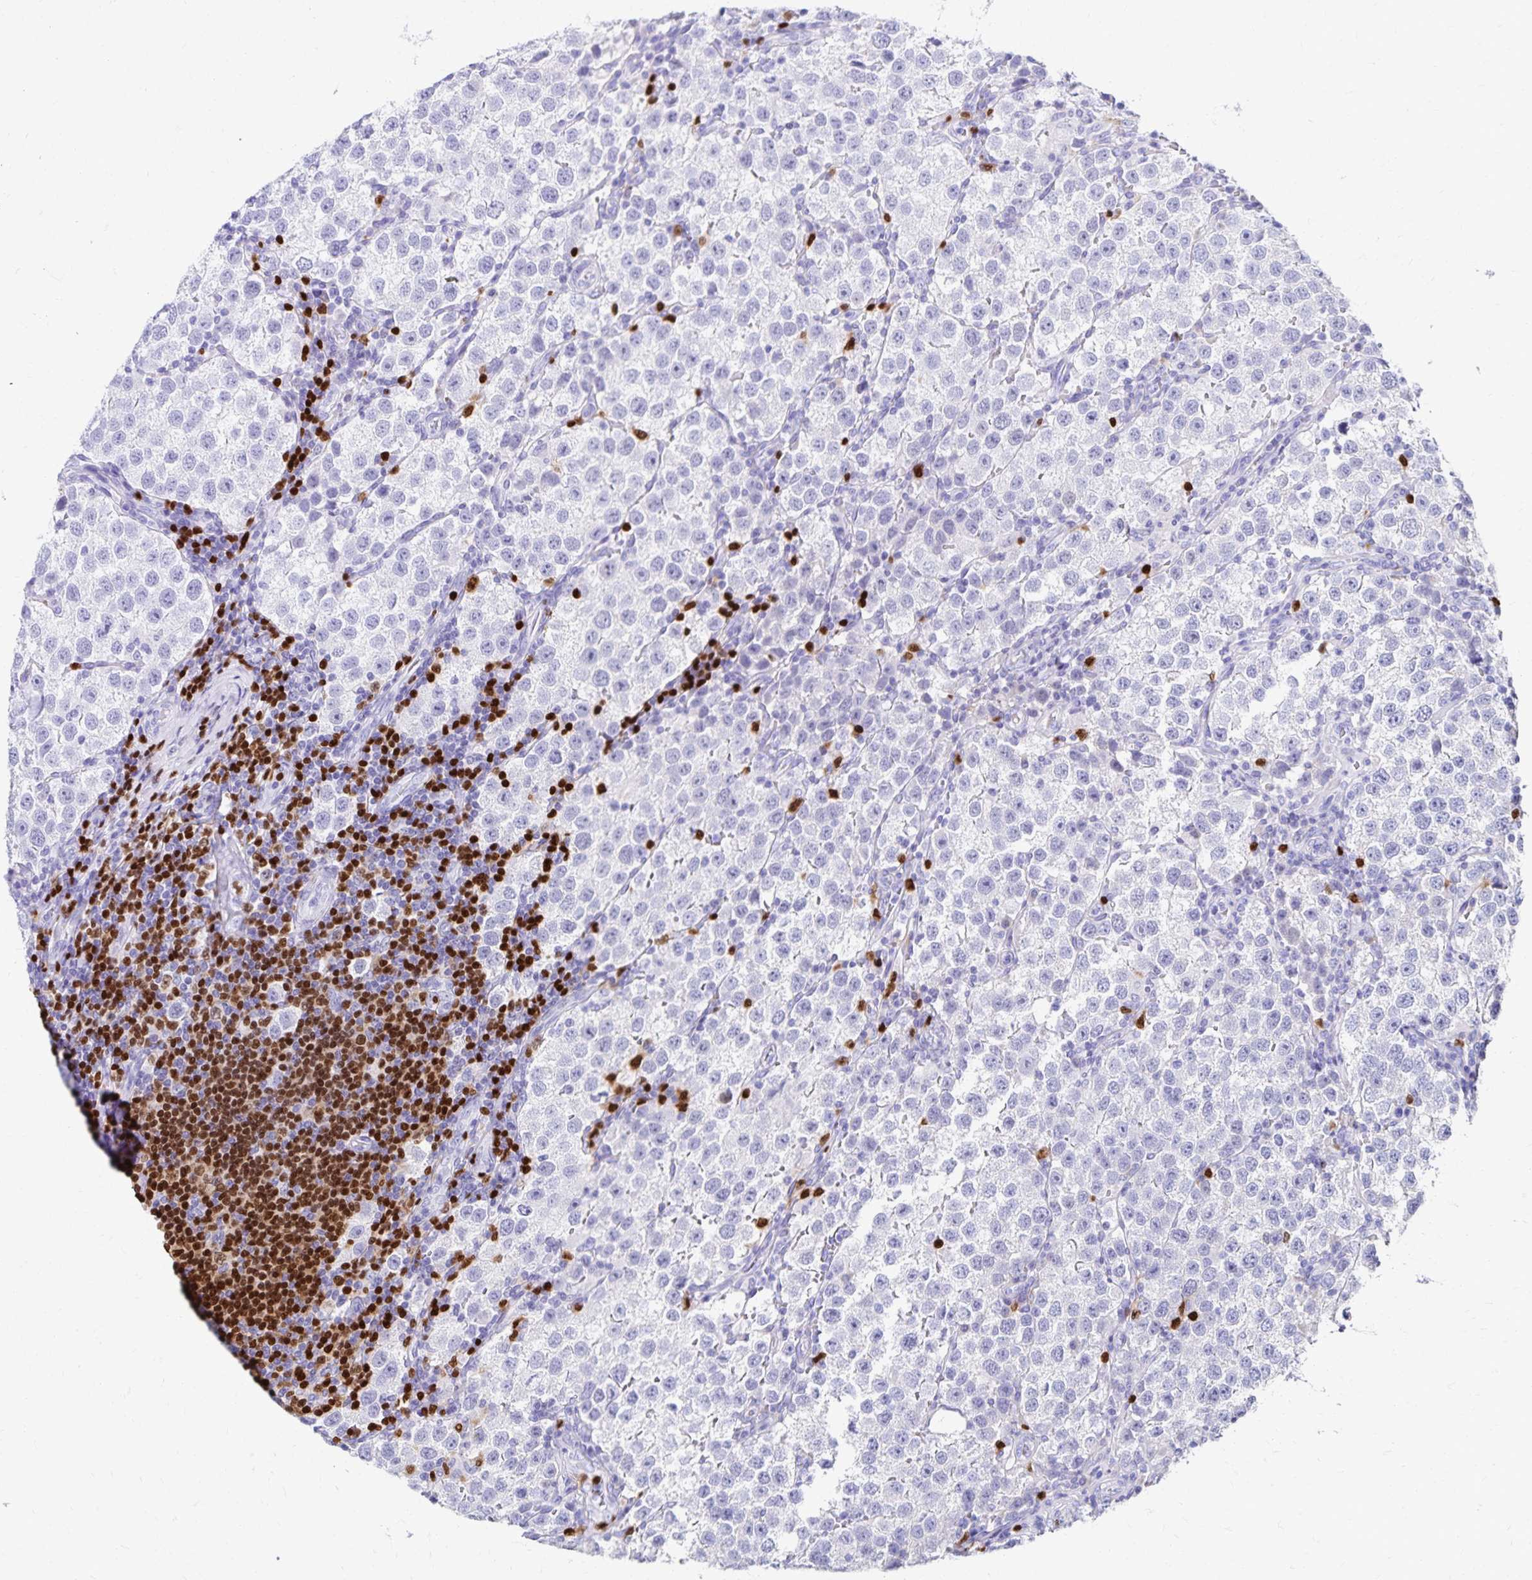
{"staining": {"intensity": "negative", "quantity": "none", "location": "none"}, "tissue": "testis cancer", "cell_type": "Tumor cells", "image_type": "cancer", "snomed": [{"axis": "morphology", "description": "Seminoma, NOS"}, {"axis": "topography", "description": "Testis"}], "caption": "Immunohistochemistry histopathology image of neoplastic tissue: testis seminoma stained with DAB demonstrates no significant protein expression in tumor cells.", "gene": "PAX5", "patient": {"sex": "male", "age": 37}}